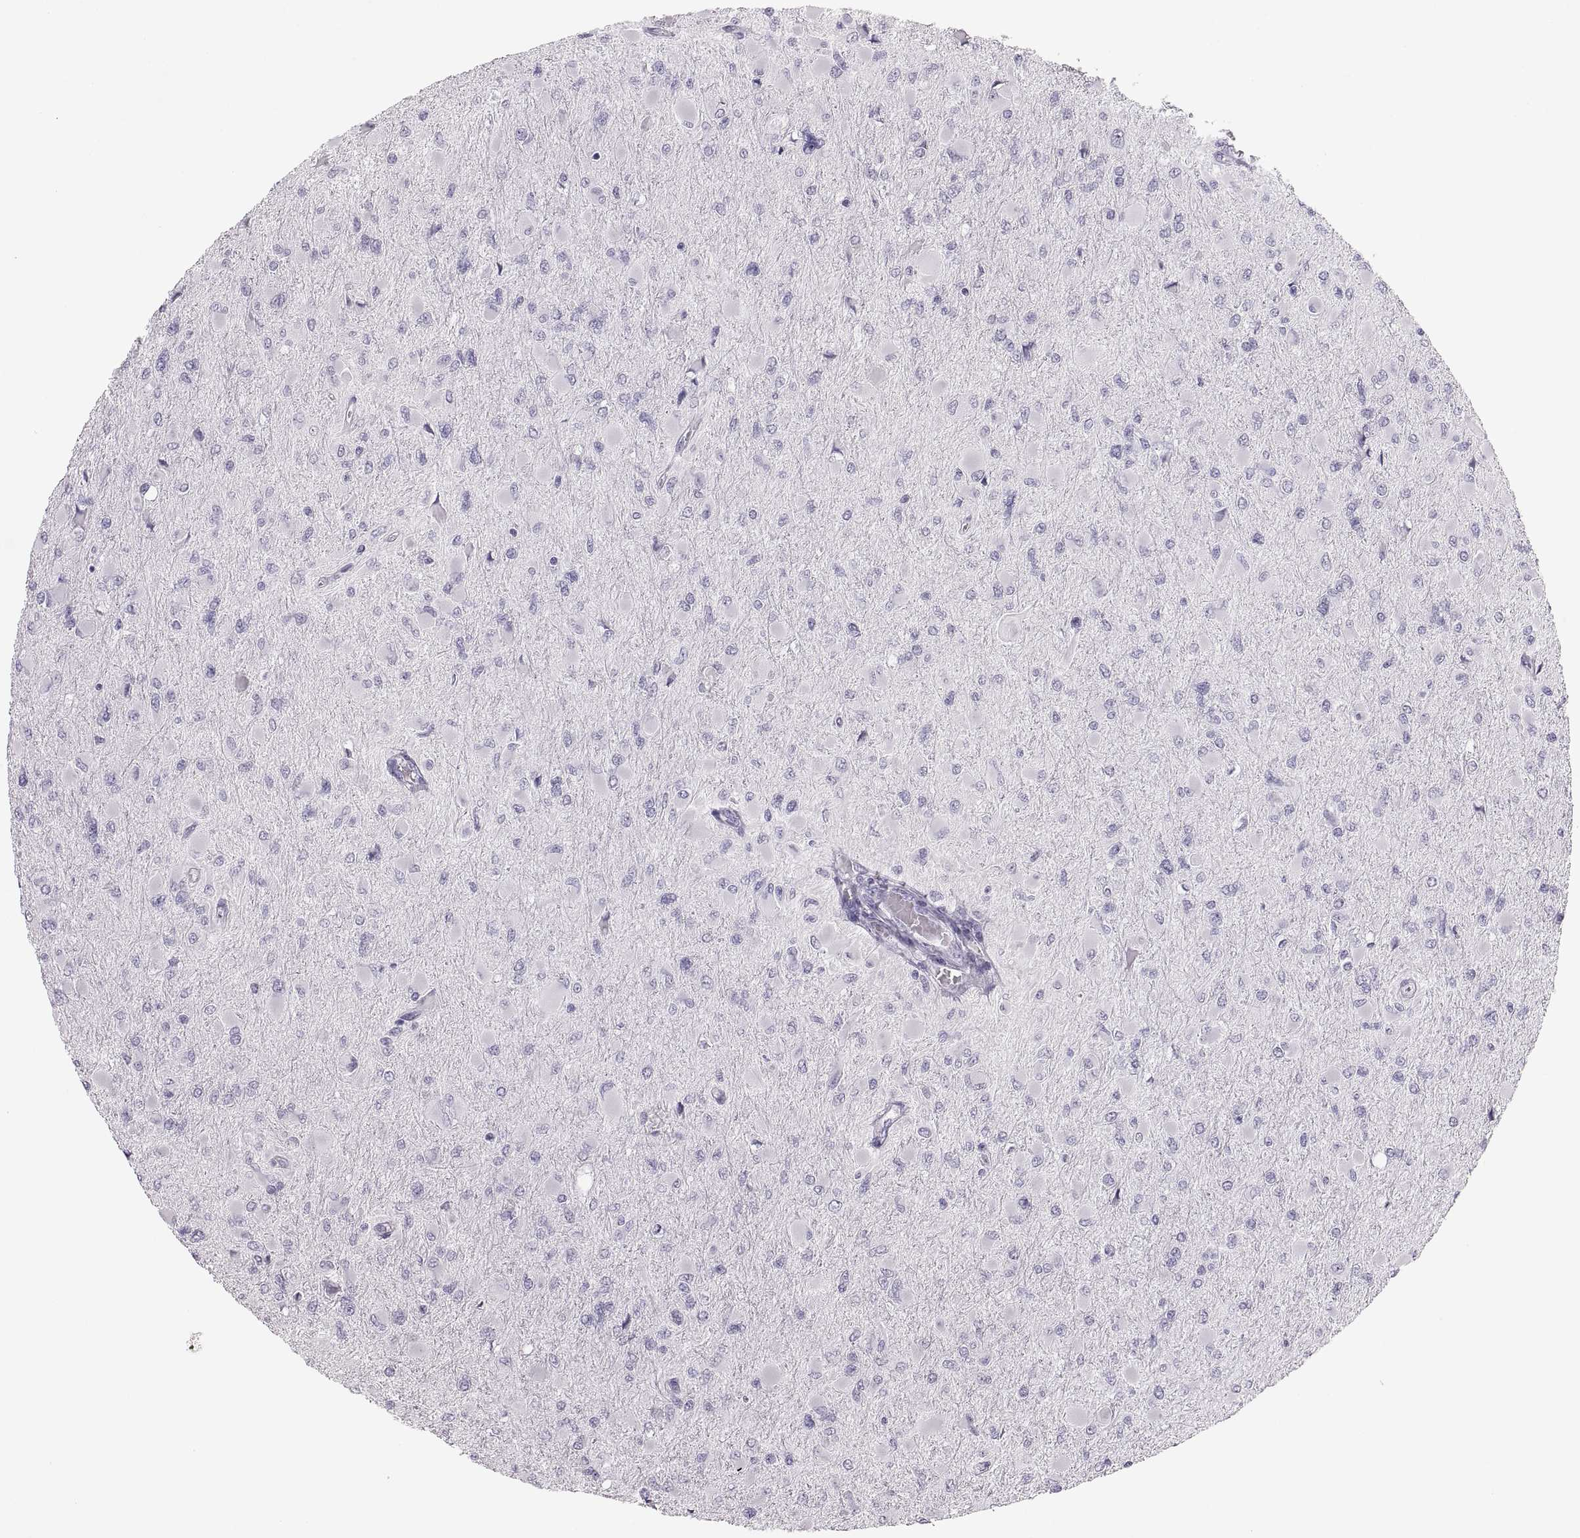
{"staining": {"intensity": "negative", "quantity": "none", "location": "none"}, "tissue": "glioma", "cell_type": "Tumor cells", "image_type": "cancer", "snomed": [{"axis": "morphology", "description": "Glioma, malignant, High grade"}, {"axis": "topography", "description": "Cerebral cortex"}], "caption": "Immunohistochemistry (IHC) photomicrograph of human malignant glioma (high-grade) stained for a protein (brown), which reveals no staining in tumor cells.", "gene": "MILR1", "patient": {"sex": "female", "age": 36}}